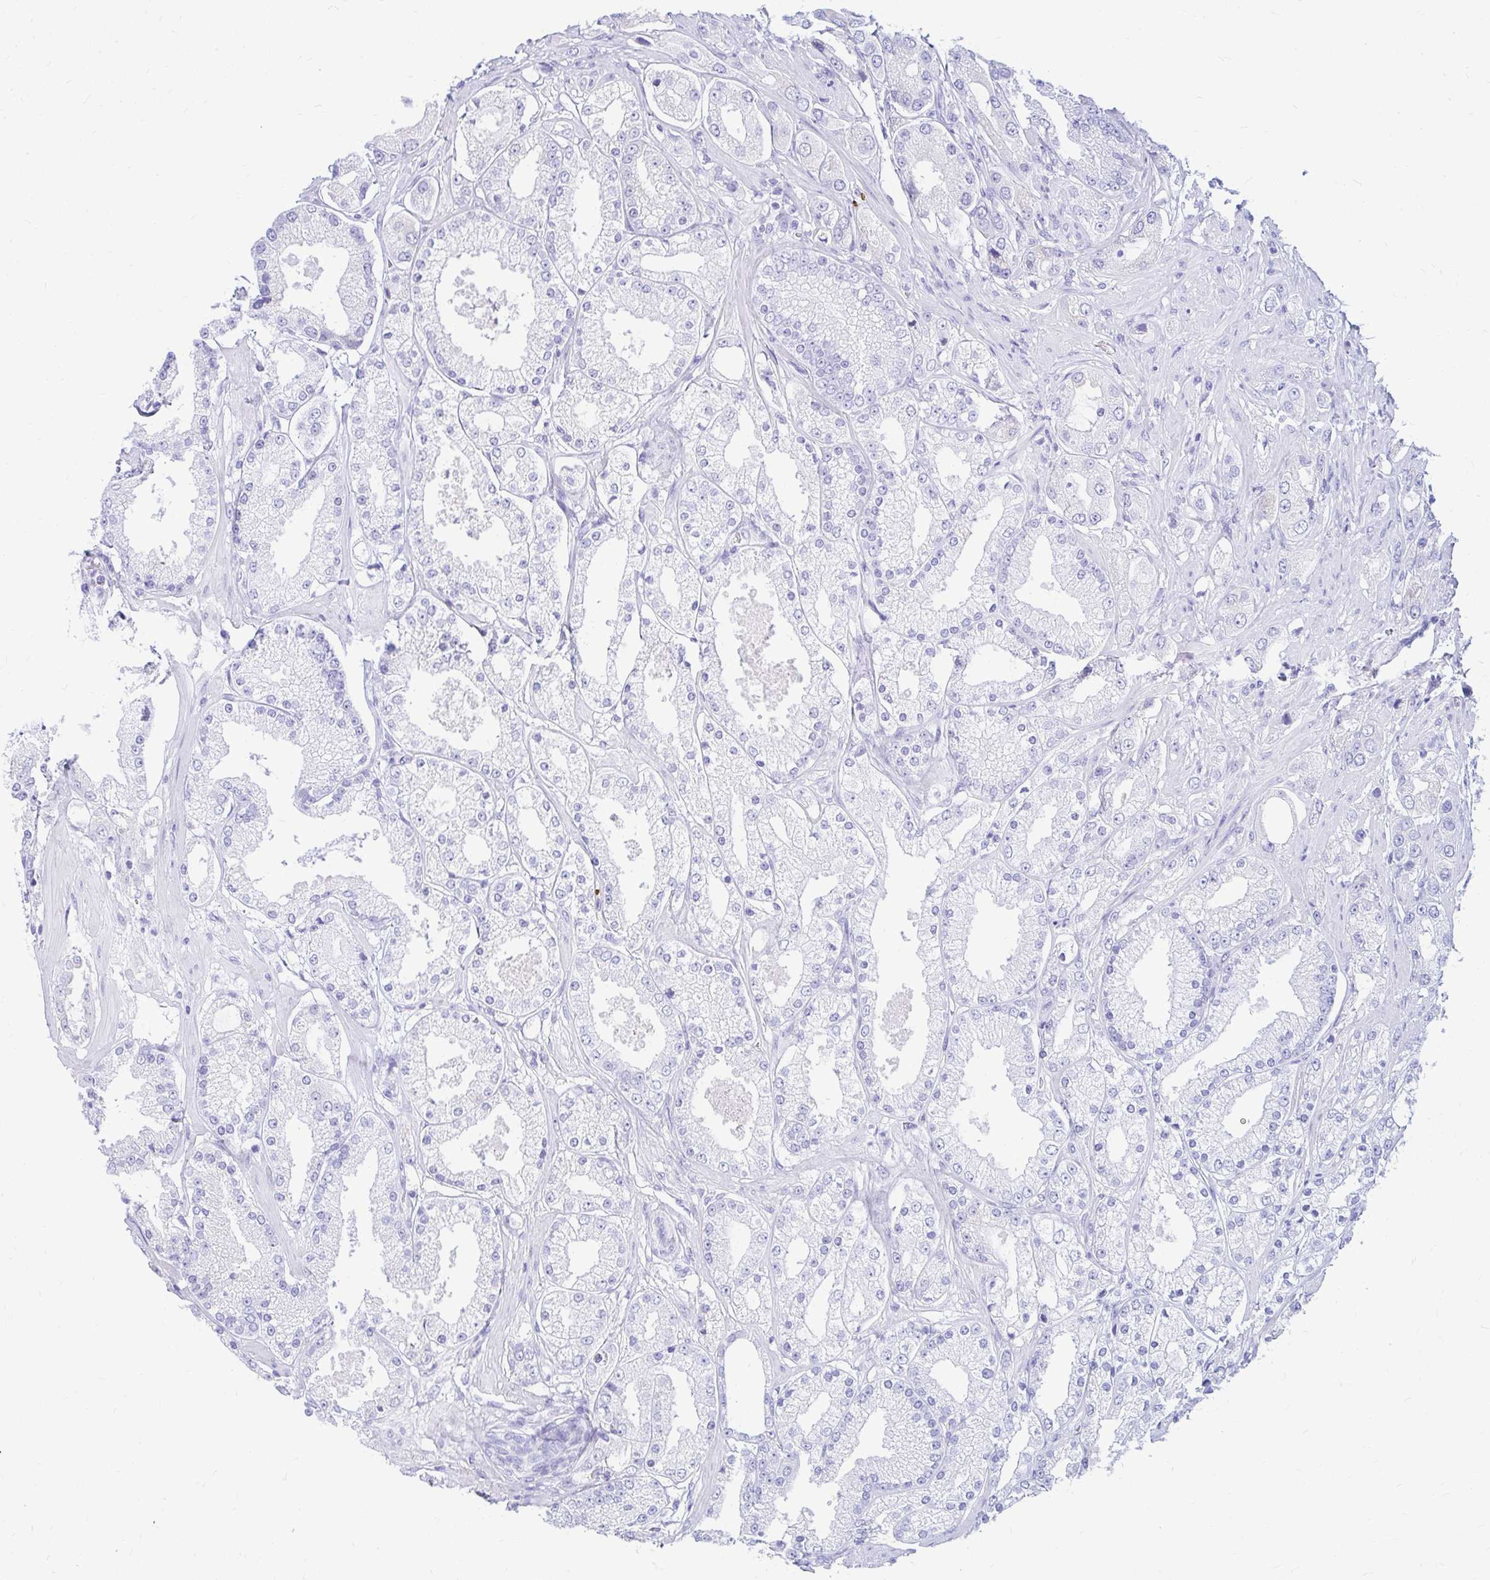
{"staining": {"intensity": "negative", "quantity": "none", "location": "none"}, "tissue": "prostate cancer", "cell_type": "Tumor cells", "image_type": "cancer", "snomed": [{"axis": "morphology", "description": "Adenocarcinoma, High grade"}, {"axis": "topography", "description": "Prostate"}], "caption": "High power microscopy image of an immunohistochemistry (IHC) photomicrograph of high-grade adenocarcinoma (prostate), revealing no significant staining in tumor cells.", "gene": "NSG2", "patient": {"sex": "male", "age": 68}}